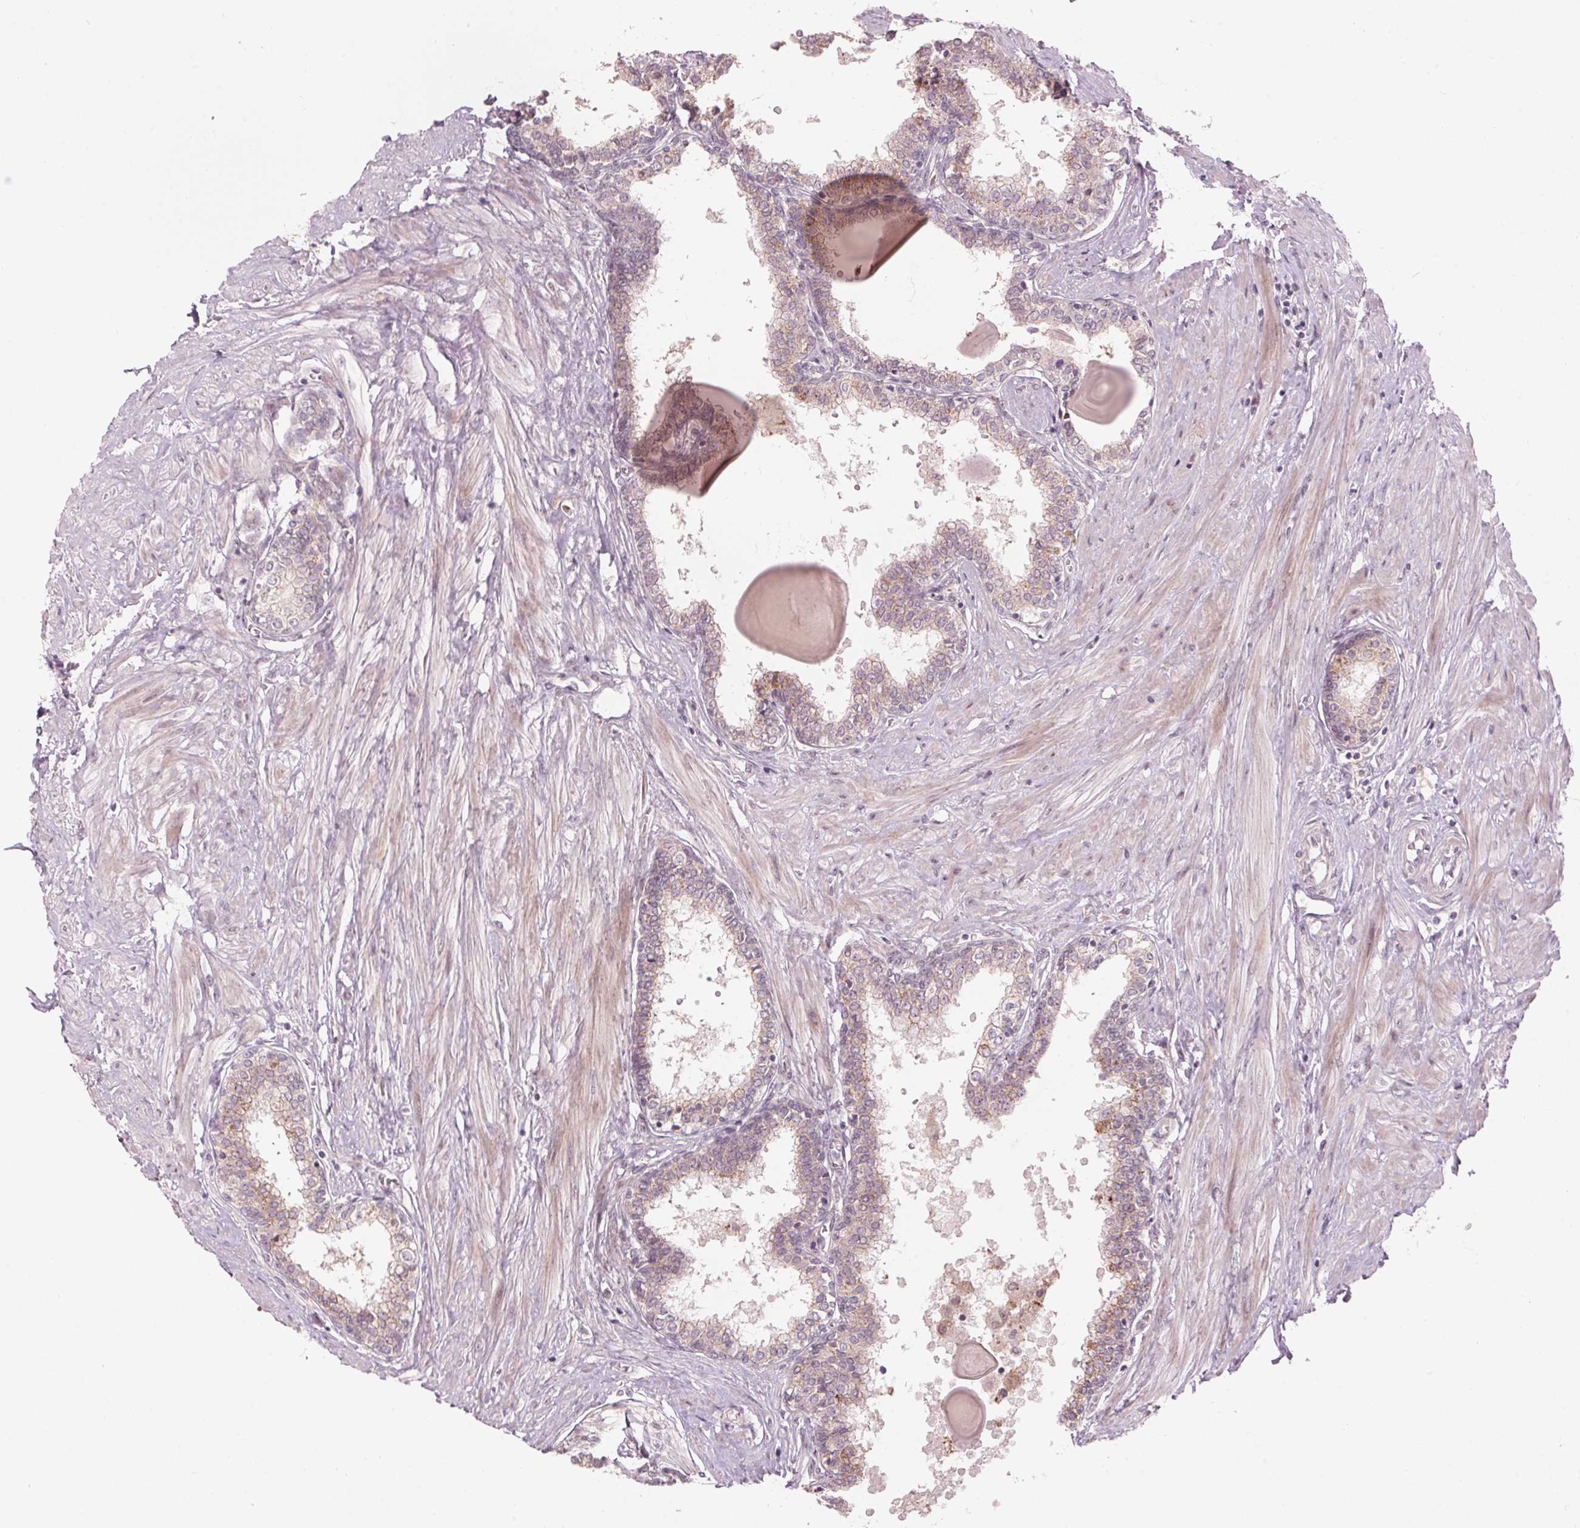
{"staining": {"intensity": "weak", "quantity": "25%-75%", "location": "cytoplasmic/membranous"}, "tissue": "prostate", "cell_type": "Glandular cells", "image_type": "normal", "snomed": [{"axis": "morphology", "description": "Normal tissue, NOS"}, {"axis": "topography", "description": "Prostate"}], "caption": "IHC of benign prostate demonstrates low levels of weak cytoplasmic/membranous expression in about 25%-75% of glandular cells.", "gene": "TMED6", "patient": {"sex": "male", "age": 55}}